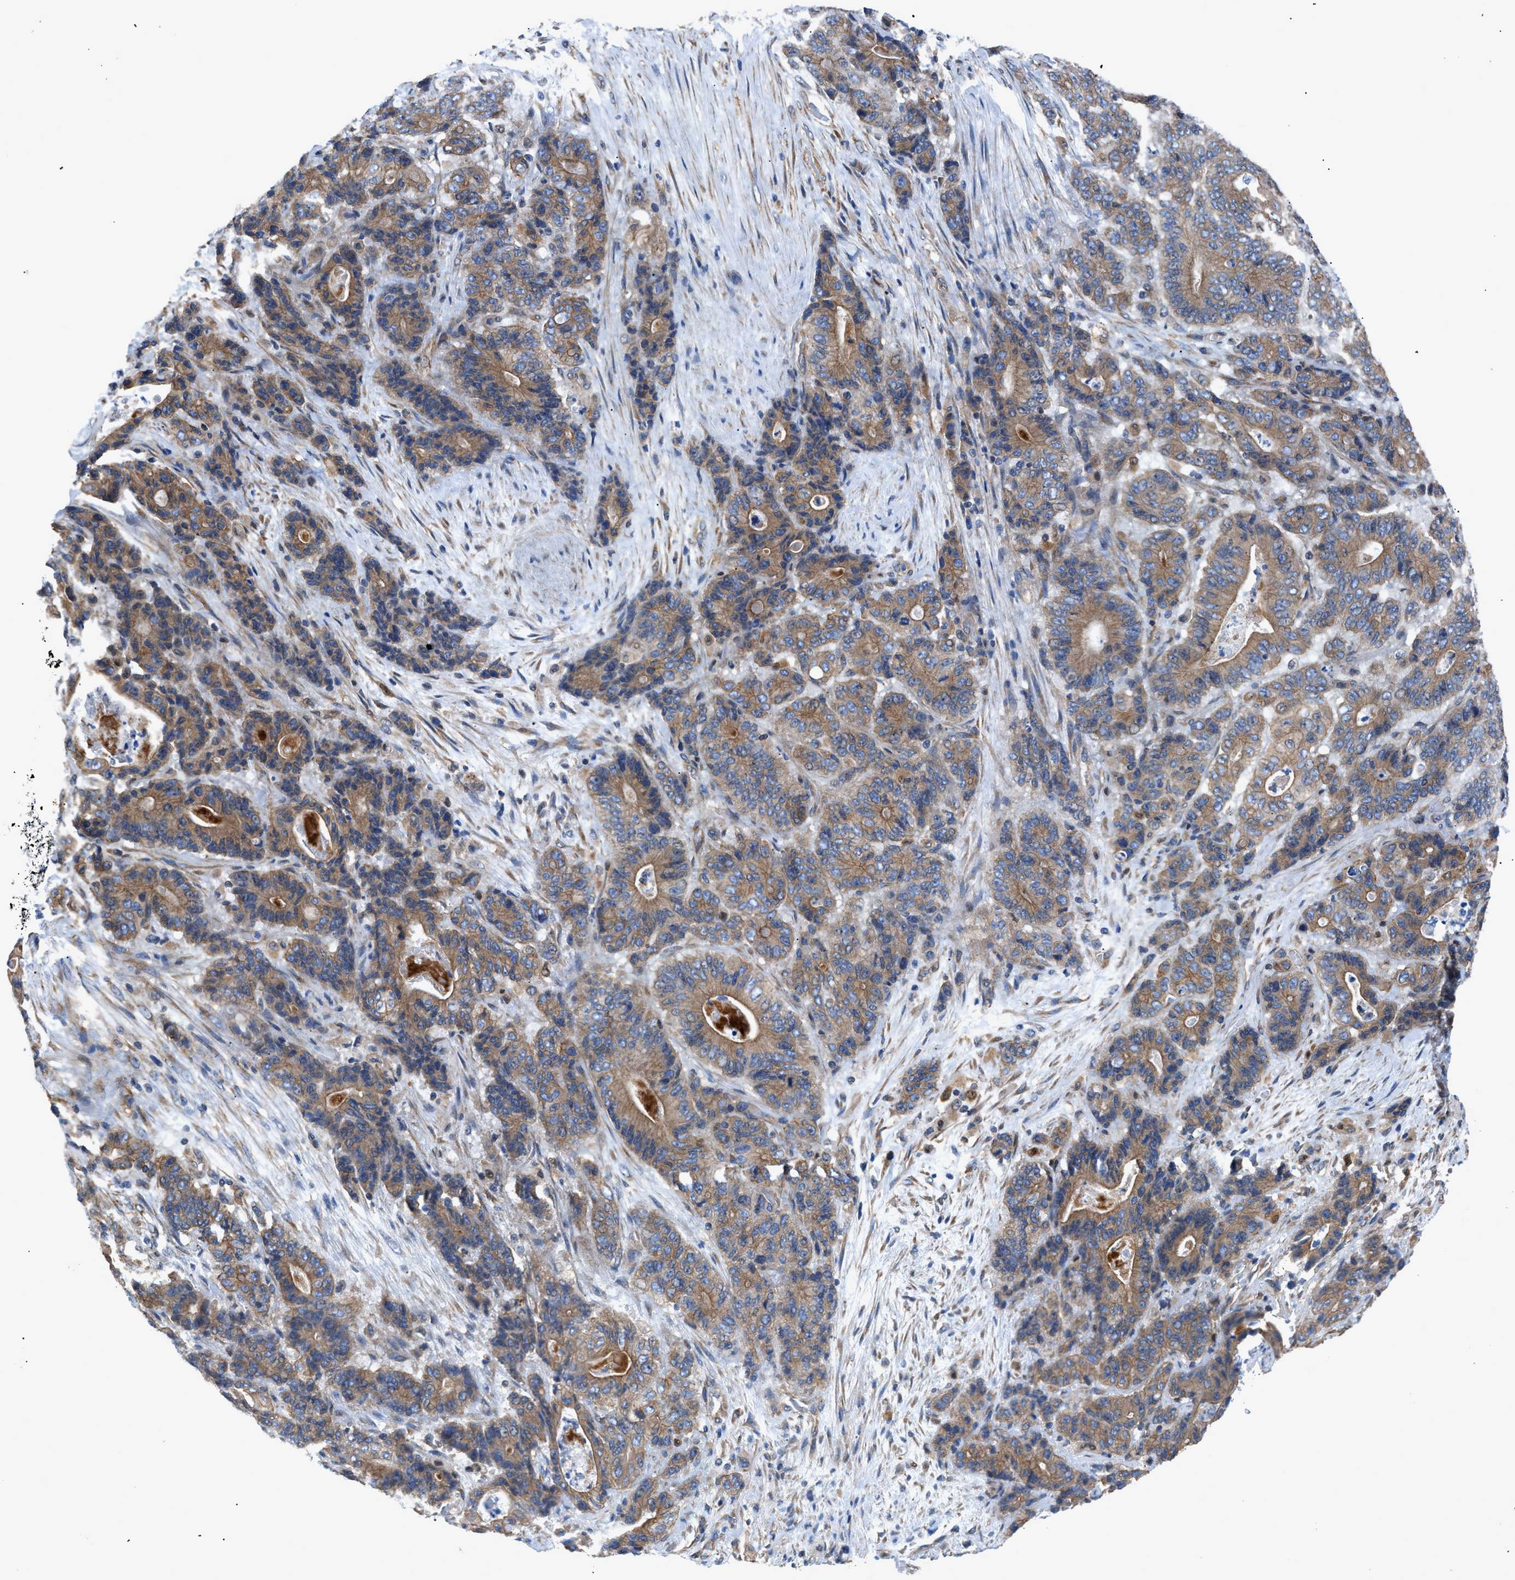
{"staining": {"intensity": "moderate", "quantity": ">75%", "location": "cytoplasmic/membranous"}, "tissue": "stomach cancer", "cell_type": "Tumor cells", "image_type": "cancer", "snomed": [{"axis": "morphology", "description": "Adenocarcinoma, NOS"}, {"axis": "topography", "description": "Stomach"}], "caption": "Tumor cells exhibit moderate cytoplasmic/membranous staining in approximately >75% of cells in stomach adenocarcinoma.", "gene": "DMAC1", "patient": {"sex": "female", "age": 73}}